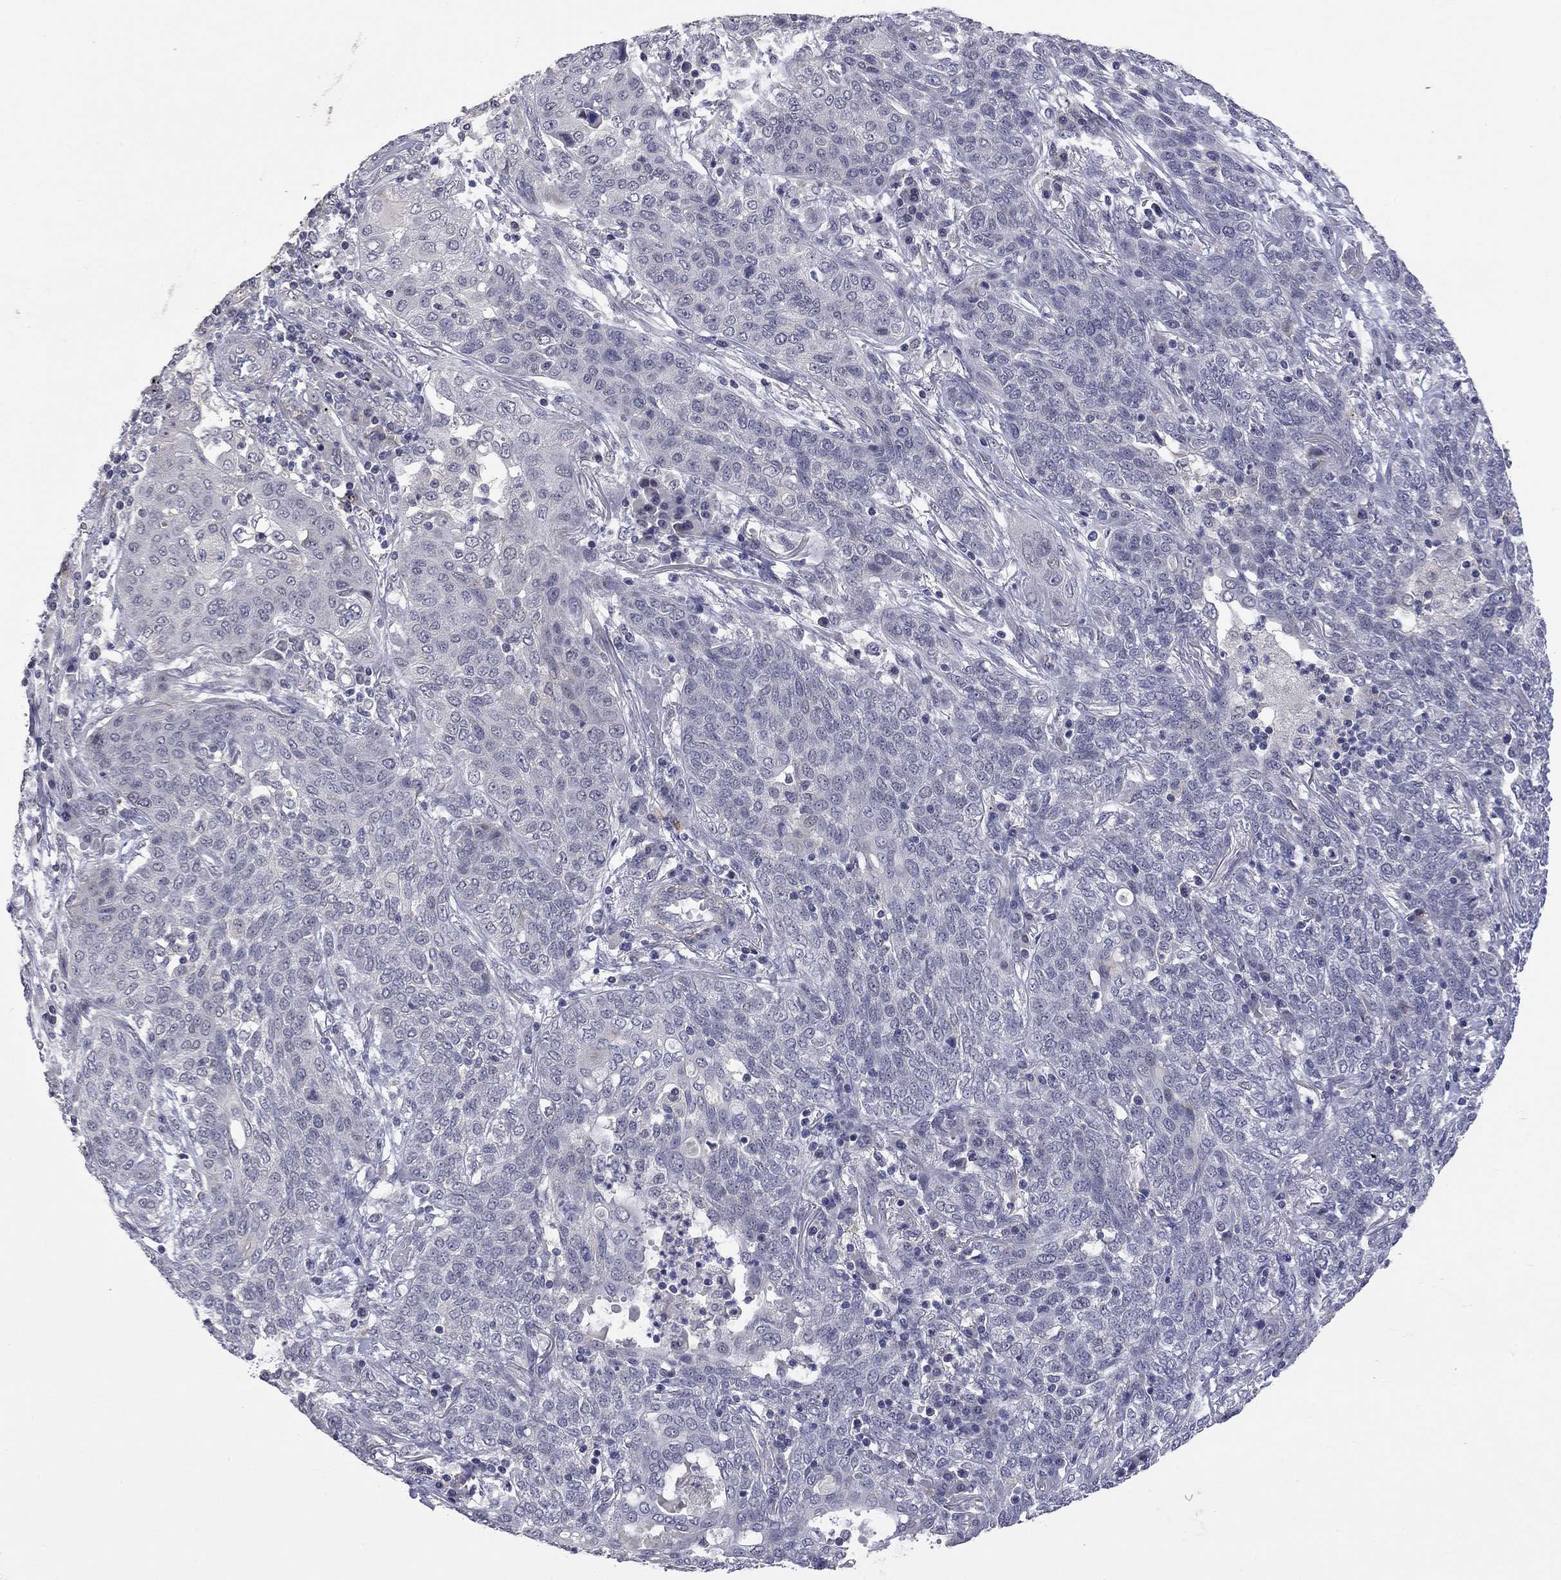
{"staining": {"intensity": "negative", "quantity": "none", "location": "none"}, "tissue": "lung cancer", "cell_type": "Tumor cells", "image_type": "cancer", "snomed": [{"axis": "morphology", "description": "Squamous cell carcinoma, NOS"}, {"axis": "topography", "description": "Lung"}], "caption": "Immunohistochemistry (IHC) of squamous cell carcinoma (lung) reveals no positivity in tumor cells.", "gene": "FABP12", "patient": {"sex": "female", "age": 70}}